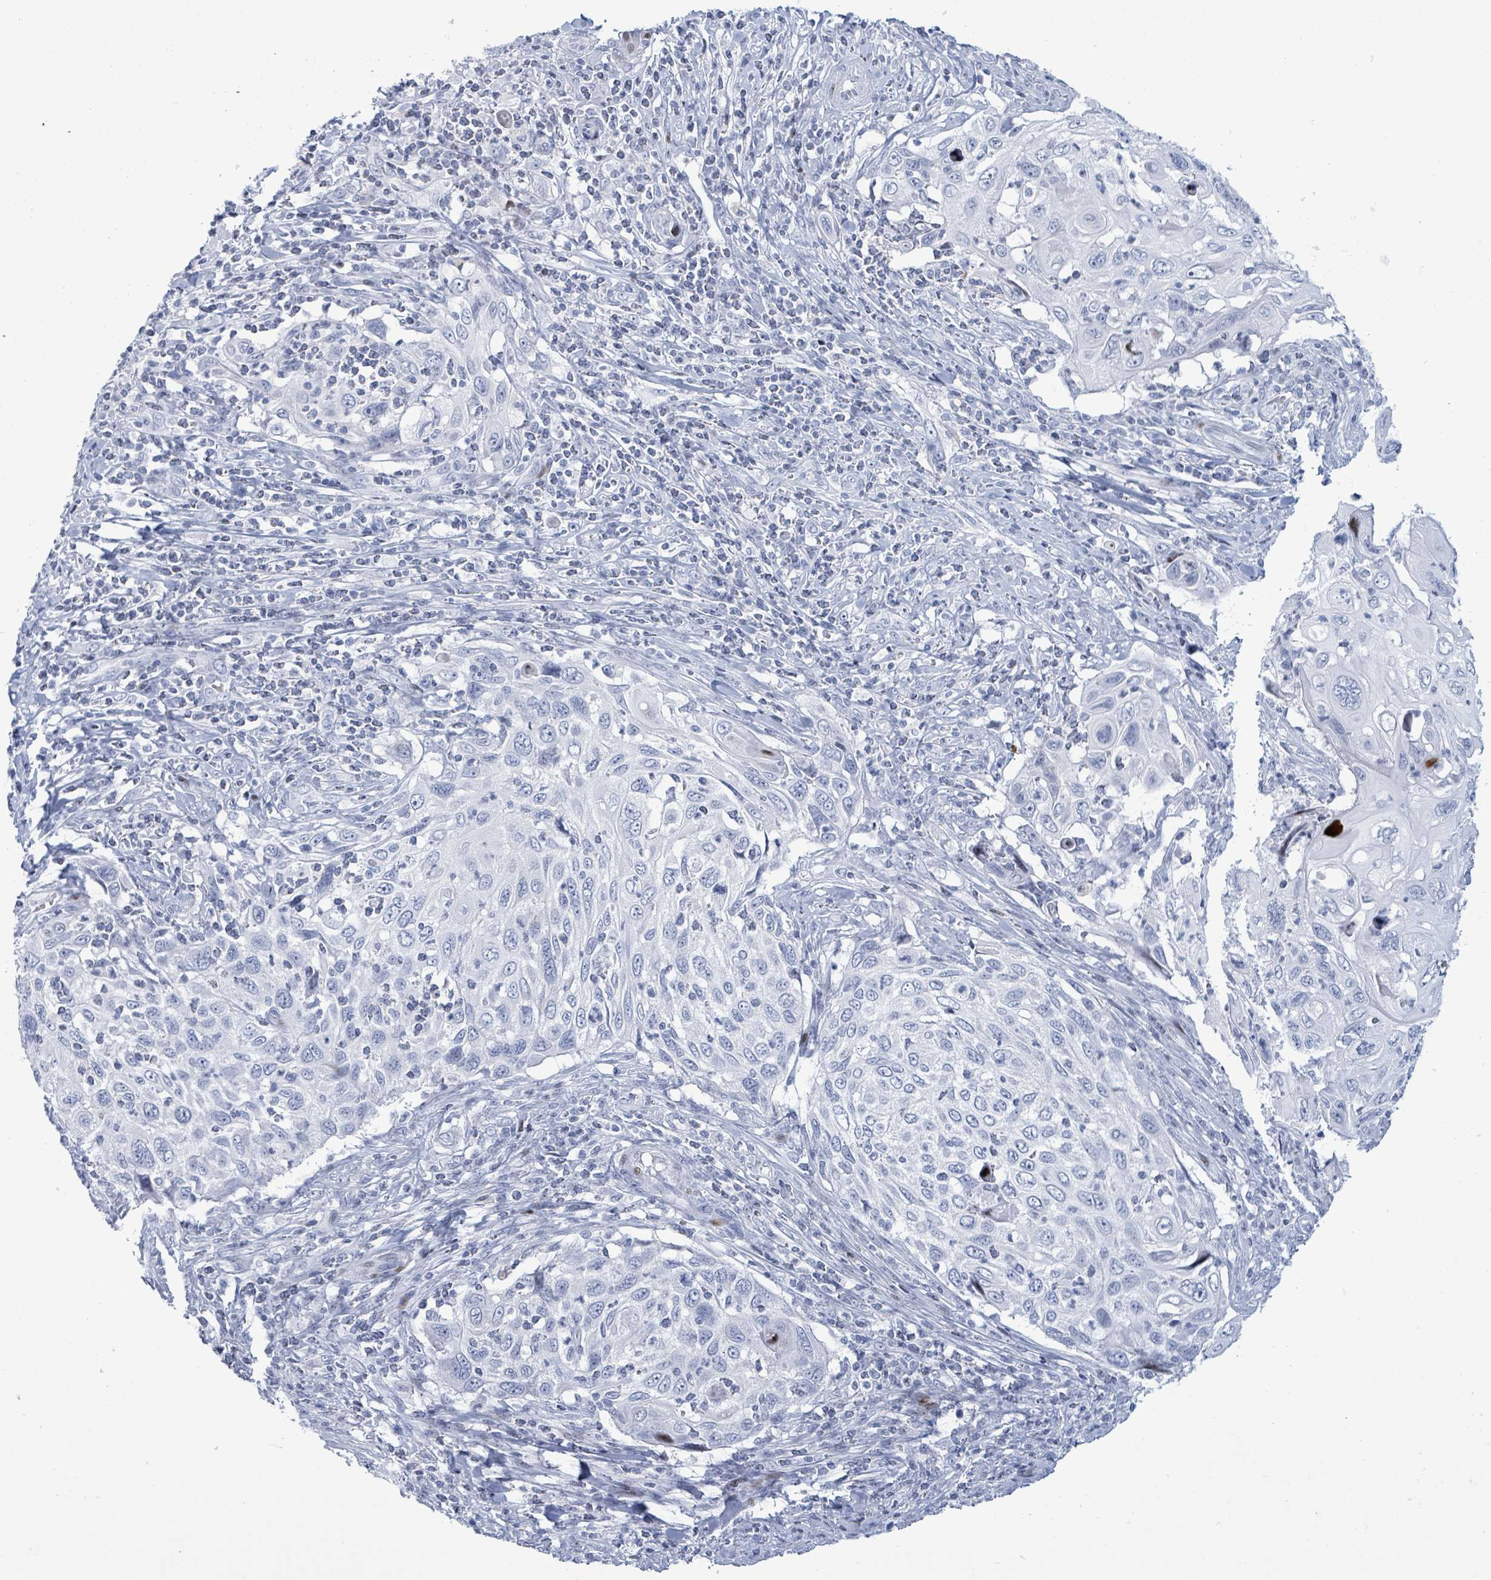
{"staining": {"intensity": "negative", "quantity": "none", "location": "none"}, "tissue": "cervical cancer", "cell_type": "Tumor cells", "image_type": "cancer", "snomed": [{"axis": "morphology", "description": "Squamous cell carcinoma, NOS"}, {"axis": "topography", "description": "Cervix"}], "caption": "This histopathology image is of cervical cancer stained with immunohistochemistry (IHC) to label a protein in brown with the nuclei are counter-stained blue. There is no expression in tumor cells.", "gene": "MALL", "patient": {"sex": "female", "age": 70}}